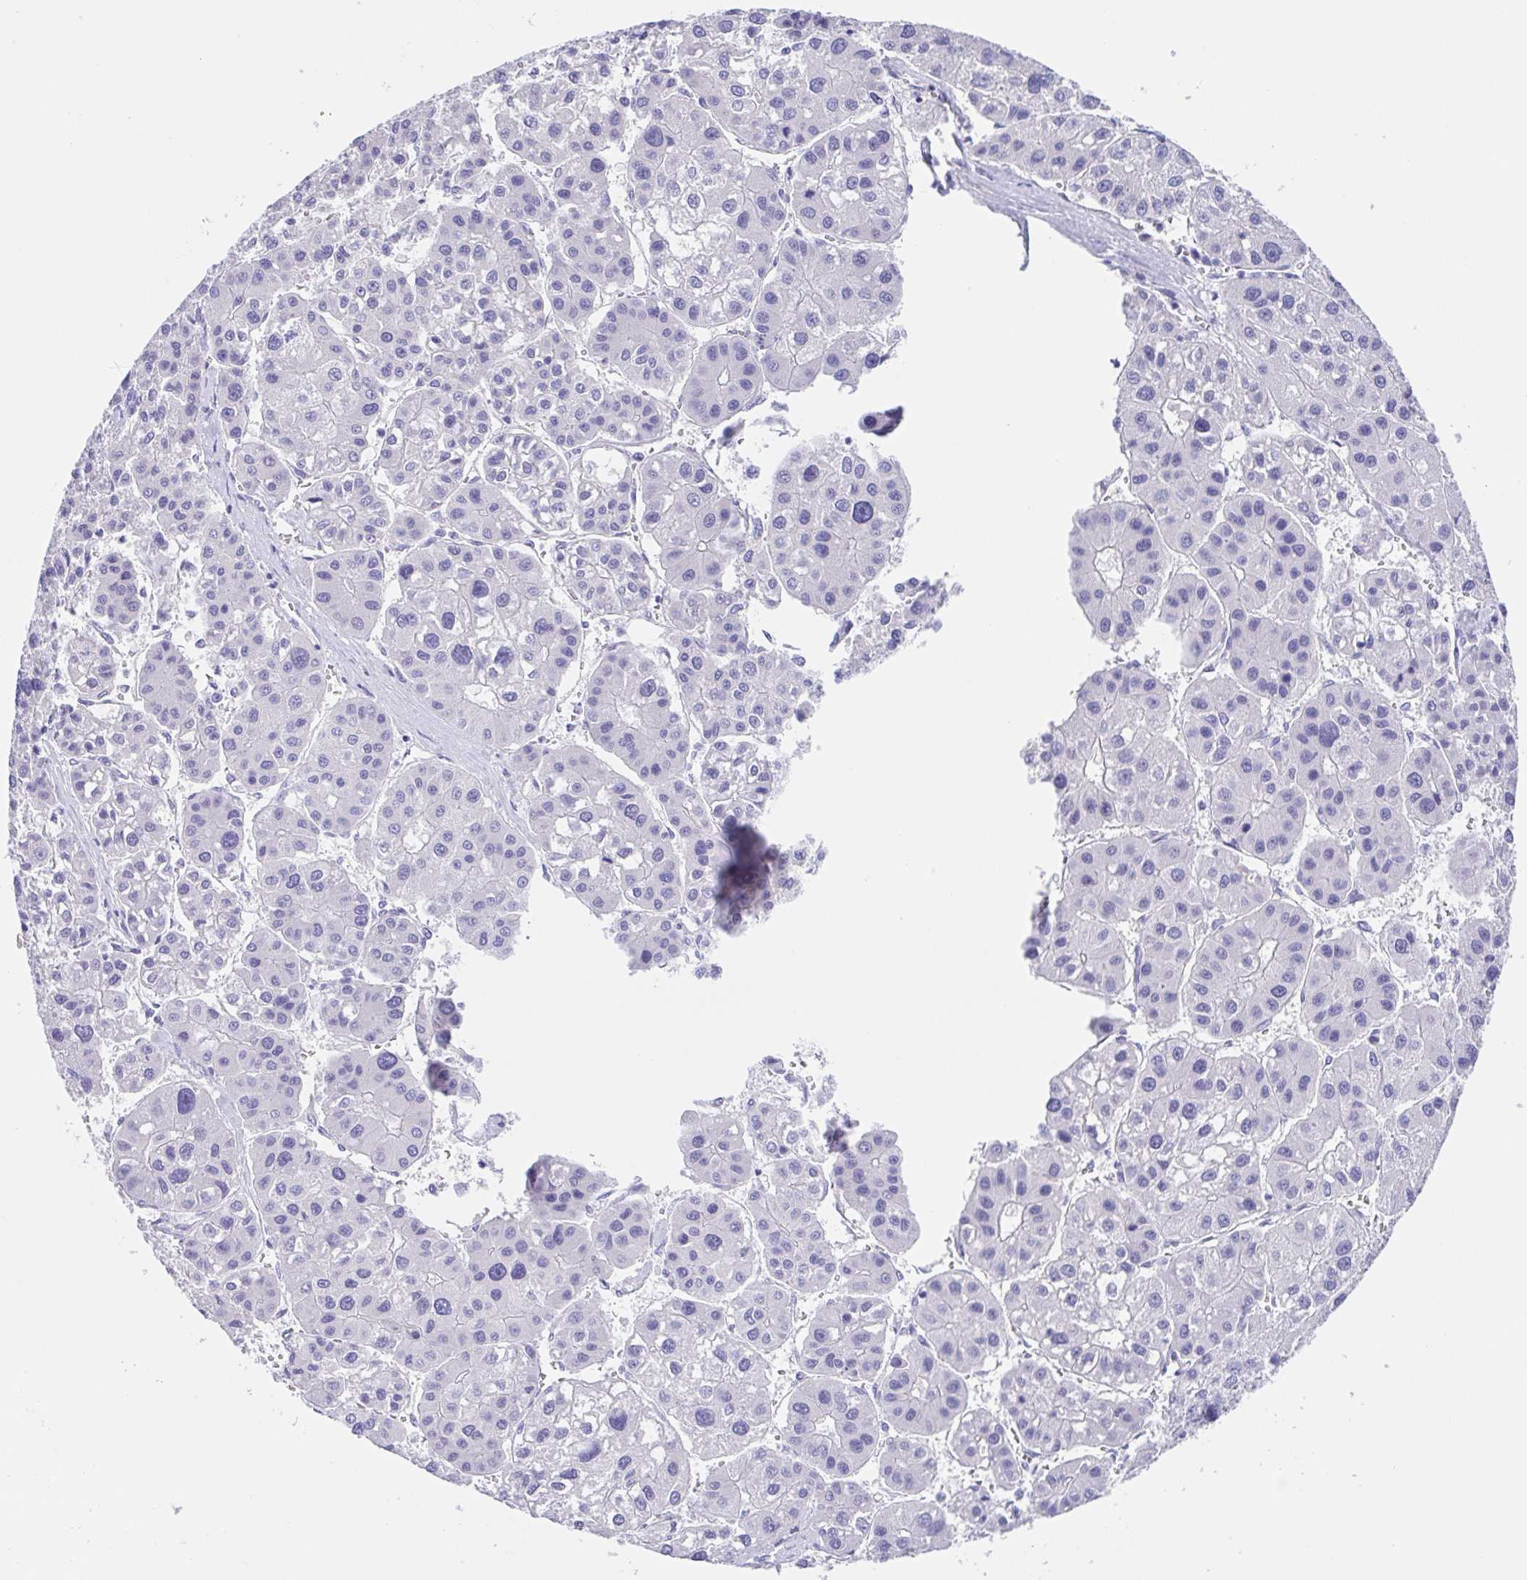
{"staining": {"intensity": "negative", "quantity": "none", "location": "none"}, "tissue": "liver cancer", "cell_type": "Tumor cells", "image_type": "cancer", "snomed": [{"axis": "morphology", "description": "Carcinoma, Hepatocellular, NOS"}, {"axis": "topography", "description": "Liver"}], "caption": "An image of human liver hepatocellular carcinoma is negative for staining in tumor cells. Brightfield microscopy of immunohistochemistry stained with DAB (3,3'-diaminobenzidine) (brown) and hematoxylin (blue), captured at high magnification.", "gene": "SCG3", "patient": {"sex": "male", "age": 73}}